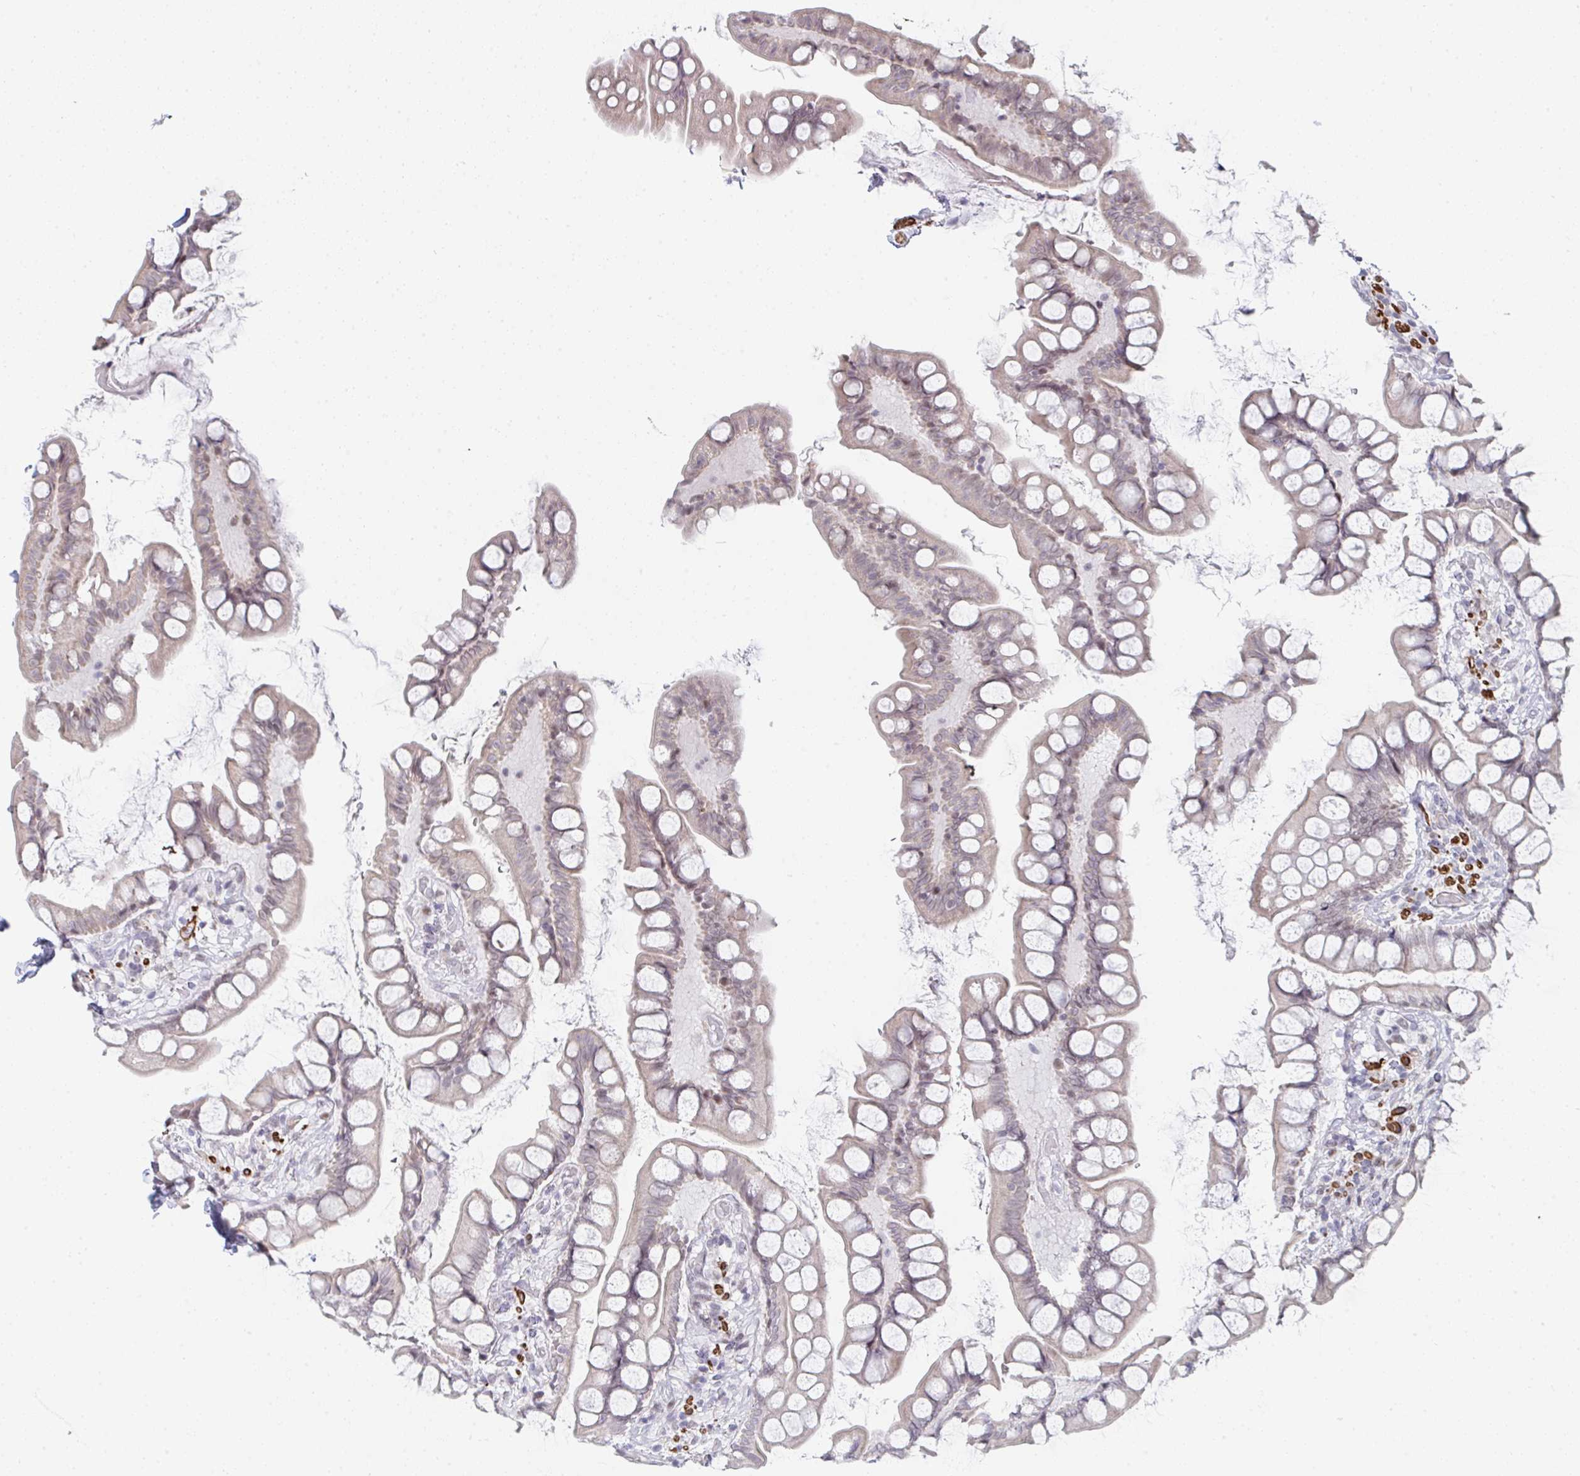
{"staining": {"intensity": "moderate", "quantity": "25%-75%", "location": "nuclear"}, "tissue": "small intestine", "cell_type": "Glandular cells", "image_type": "normal", "snomed": [{"axis": "morphology", "description": "Normal tissue, NOS"}, {"axis": "topography", "description": "Small intestine"}], "caption": "The histopathology image displays staining of benign small intestine, revealing moderate nuclear protein positivity (brown color) within glandular cells. Nuclei are stained in blue.", "gene": "GINS2", "patient": {"sex": "male", "age": 70}}